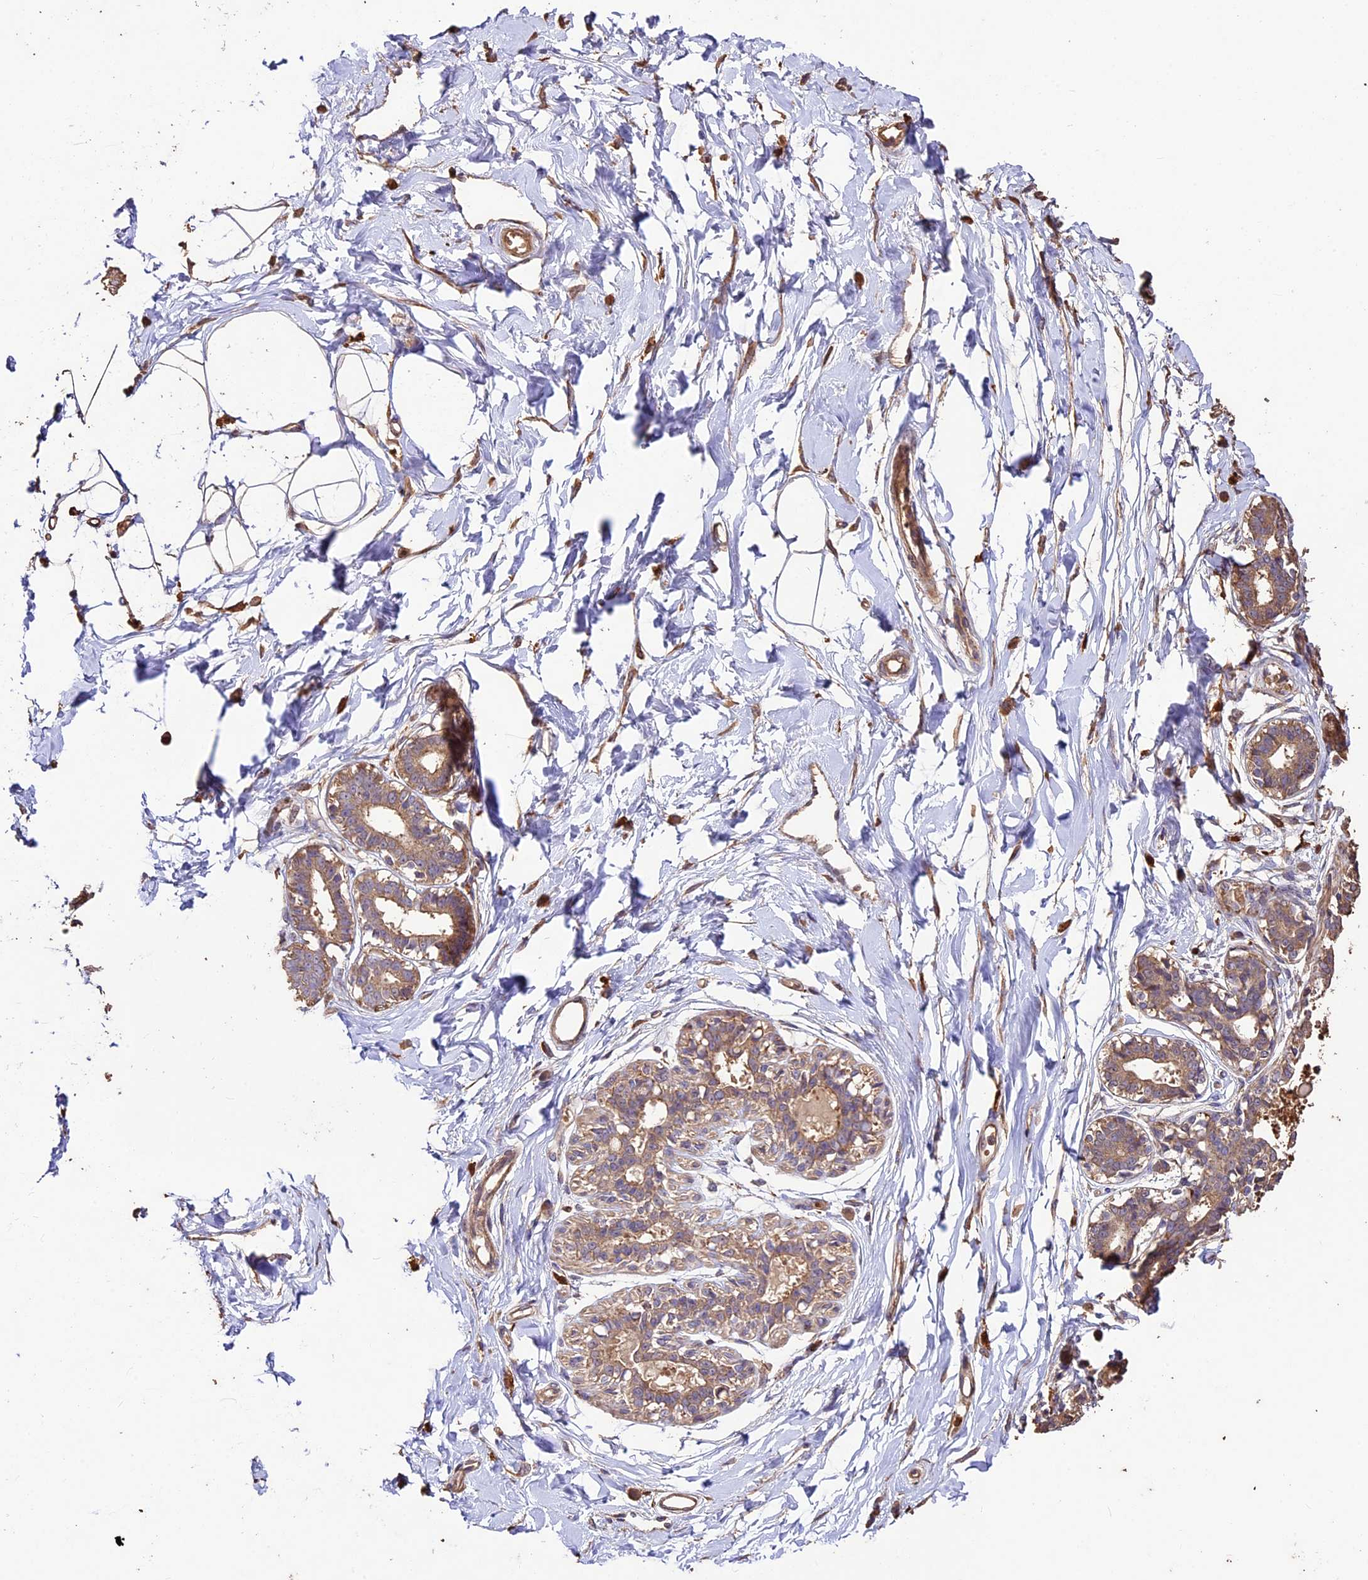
{"staining": {"intensity": "weak", "quantity": ">75%", "location": "cytoplasmic/membranous"}, "tissue": "breast", "cell_type": "Adipocytes", "image_type": "normal", "snomed": [{"axis": "morphology", "description": "Normal tissue, NOS"}, {"axis": "topography", "description": "Breast"}], "caption": "Immunohistochemistry (IHC) staining of normal breast, which reveals low levels of weak cytoplasmic/membranous expression in approximately >75% of adipocytes indicating weak cytoplasmic/membranous protein staining. The staining was performed using DAB (3,3'-diaminobenzidine) (brown) for protein detection and nuclei were counterstained in hematoxylin (blue).", "gene": "CRLF1", "patient": {"sex": "female", "age": 45}}